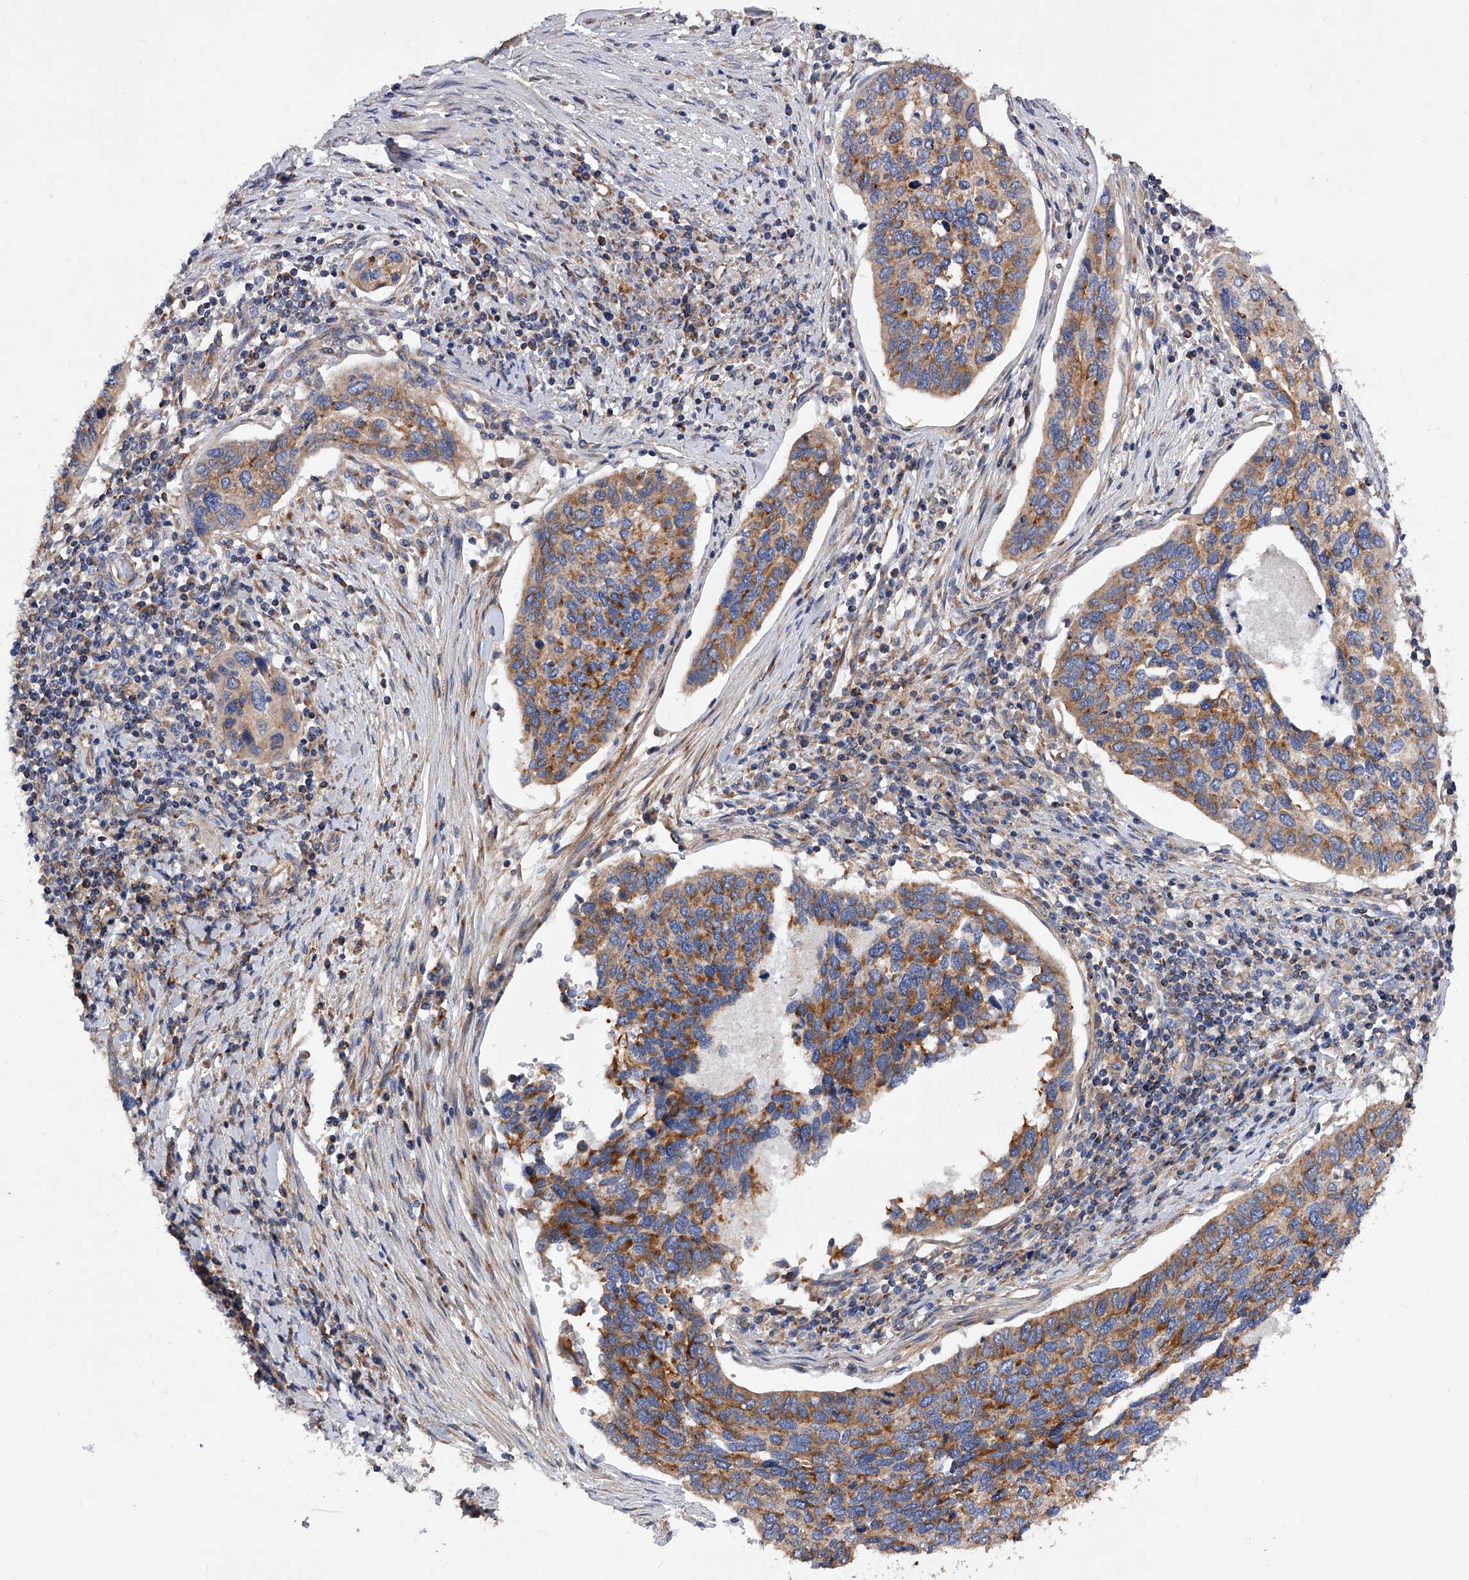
{"staining": {"intensity": "moderate", "quantity": ">75%", "location": "cytoplasmic/membranous"}, "tissue": "cervical cancer", "cell_type": "Tumor cells", "image_type": "cancer", "snomed": [{"axis": "morphology", "description": "Squamous cell carcinoma, NOS"}, {"axis": "topography", "description": "Cervix"}], "caption": "Immunohistochemical staining of human cervical cancer (squamous cell carcinoma) exhibits moderate cytoplasmic/membranous protein staining in about >75% of tumor cells.", "gene": "PDSS2", "patient": {"sex": "female", "age": 38}}